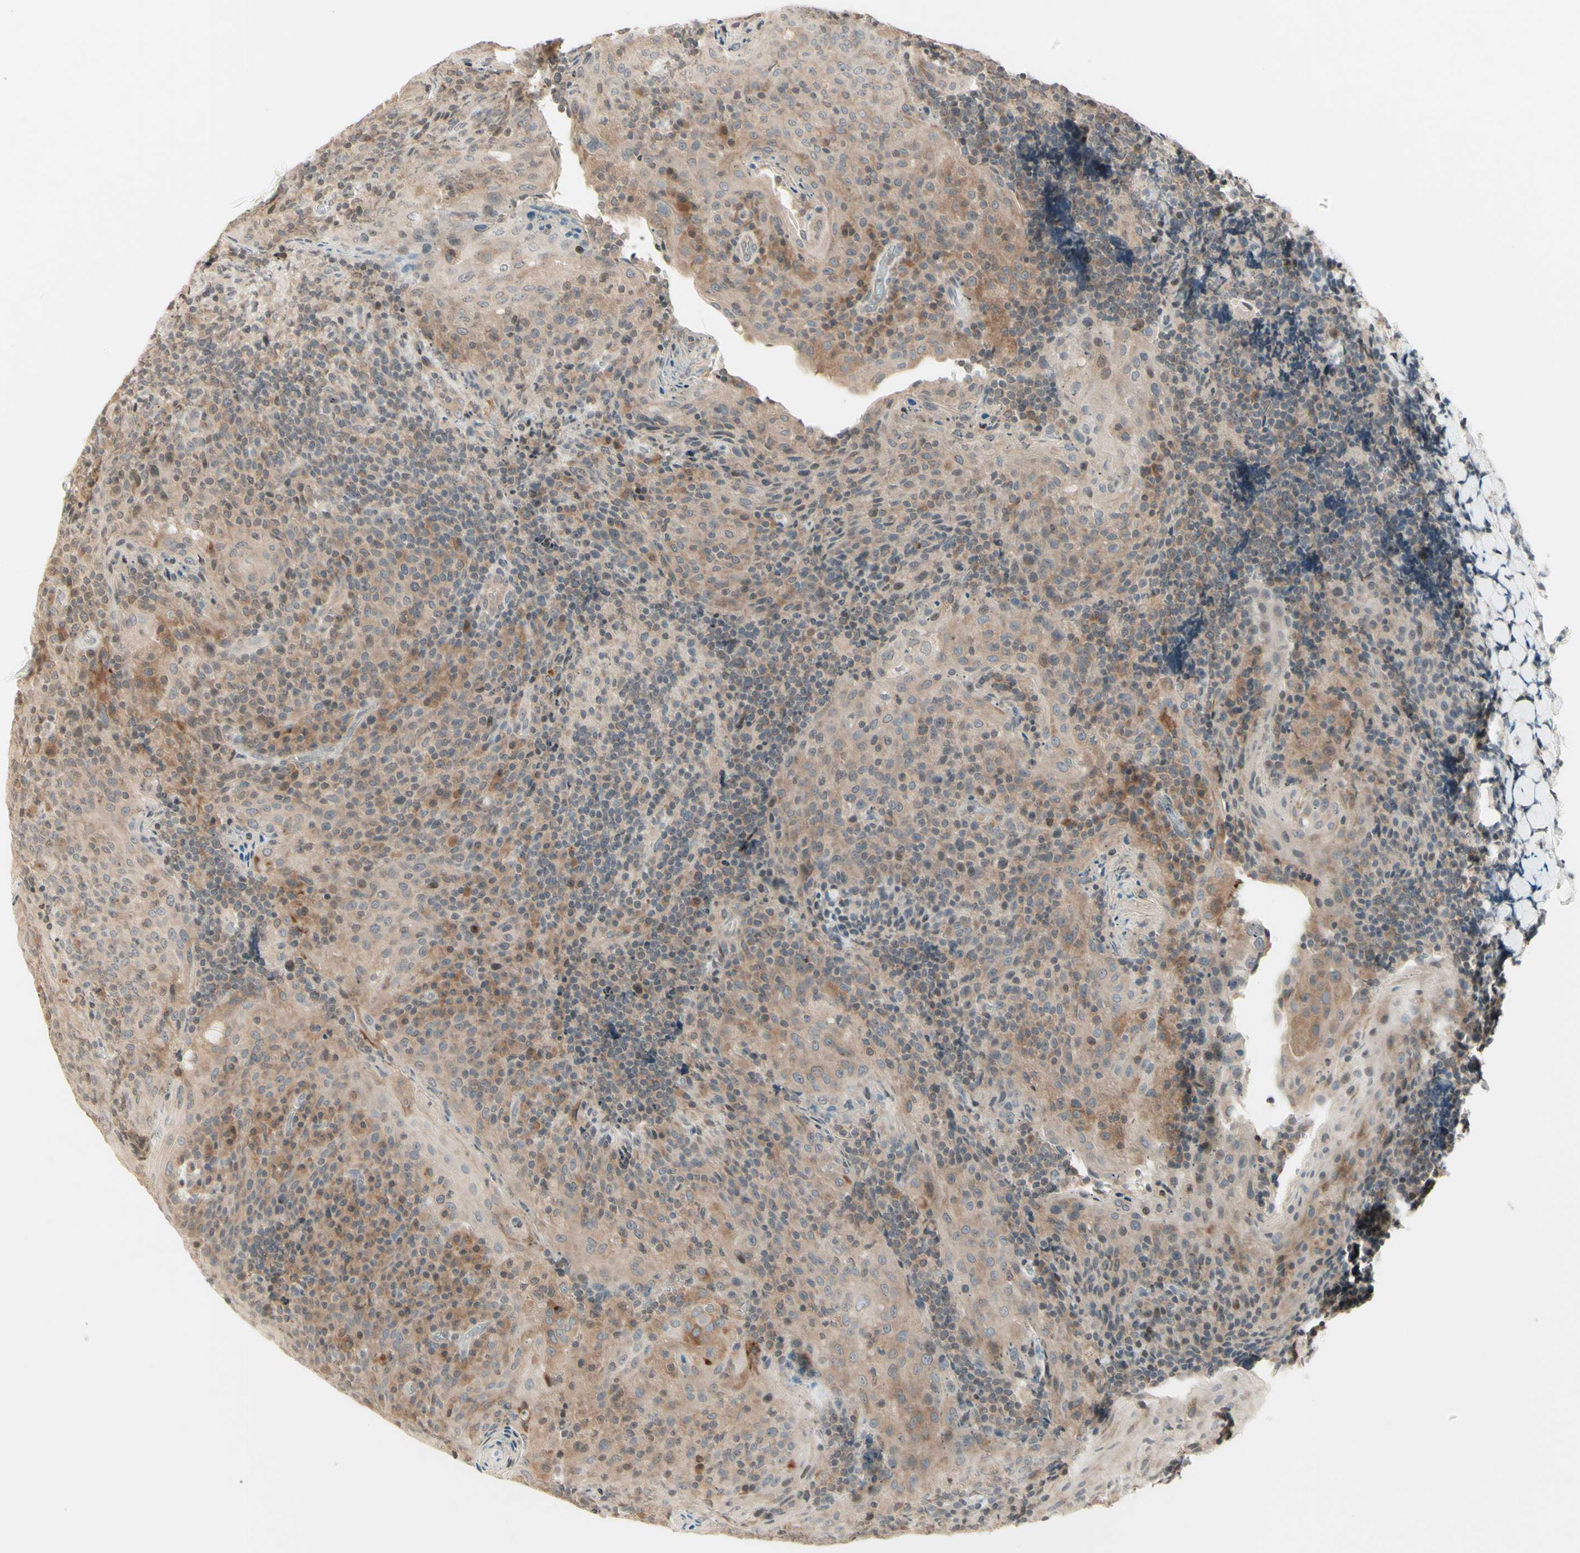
{"staining": {"intensity": "negative", "quantity": "none", "location": "none"}, "tissue": "tonsil", "cell_type": "Germinal center cells", "image_type": "normal", "snomed": [{"axis": "morphology", "description": "Normal tissue, NOS"}, {"axis": "topography", "description": "Tonsil"}], "caption": "The photomicrograph shows no staining of germinal center cells in unremarkable tonsil.", "gene": "ZW10", "patient": {"sex": "male", "age": 17}}